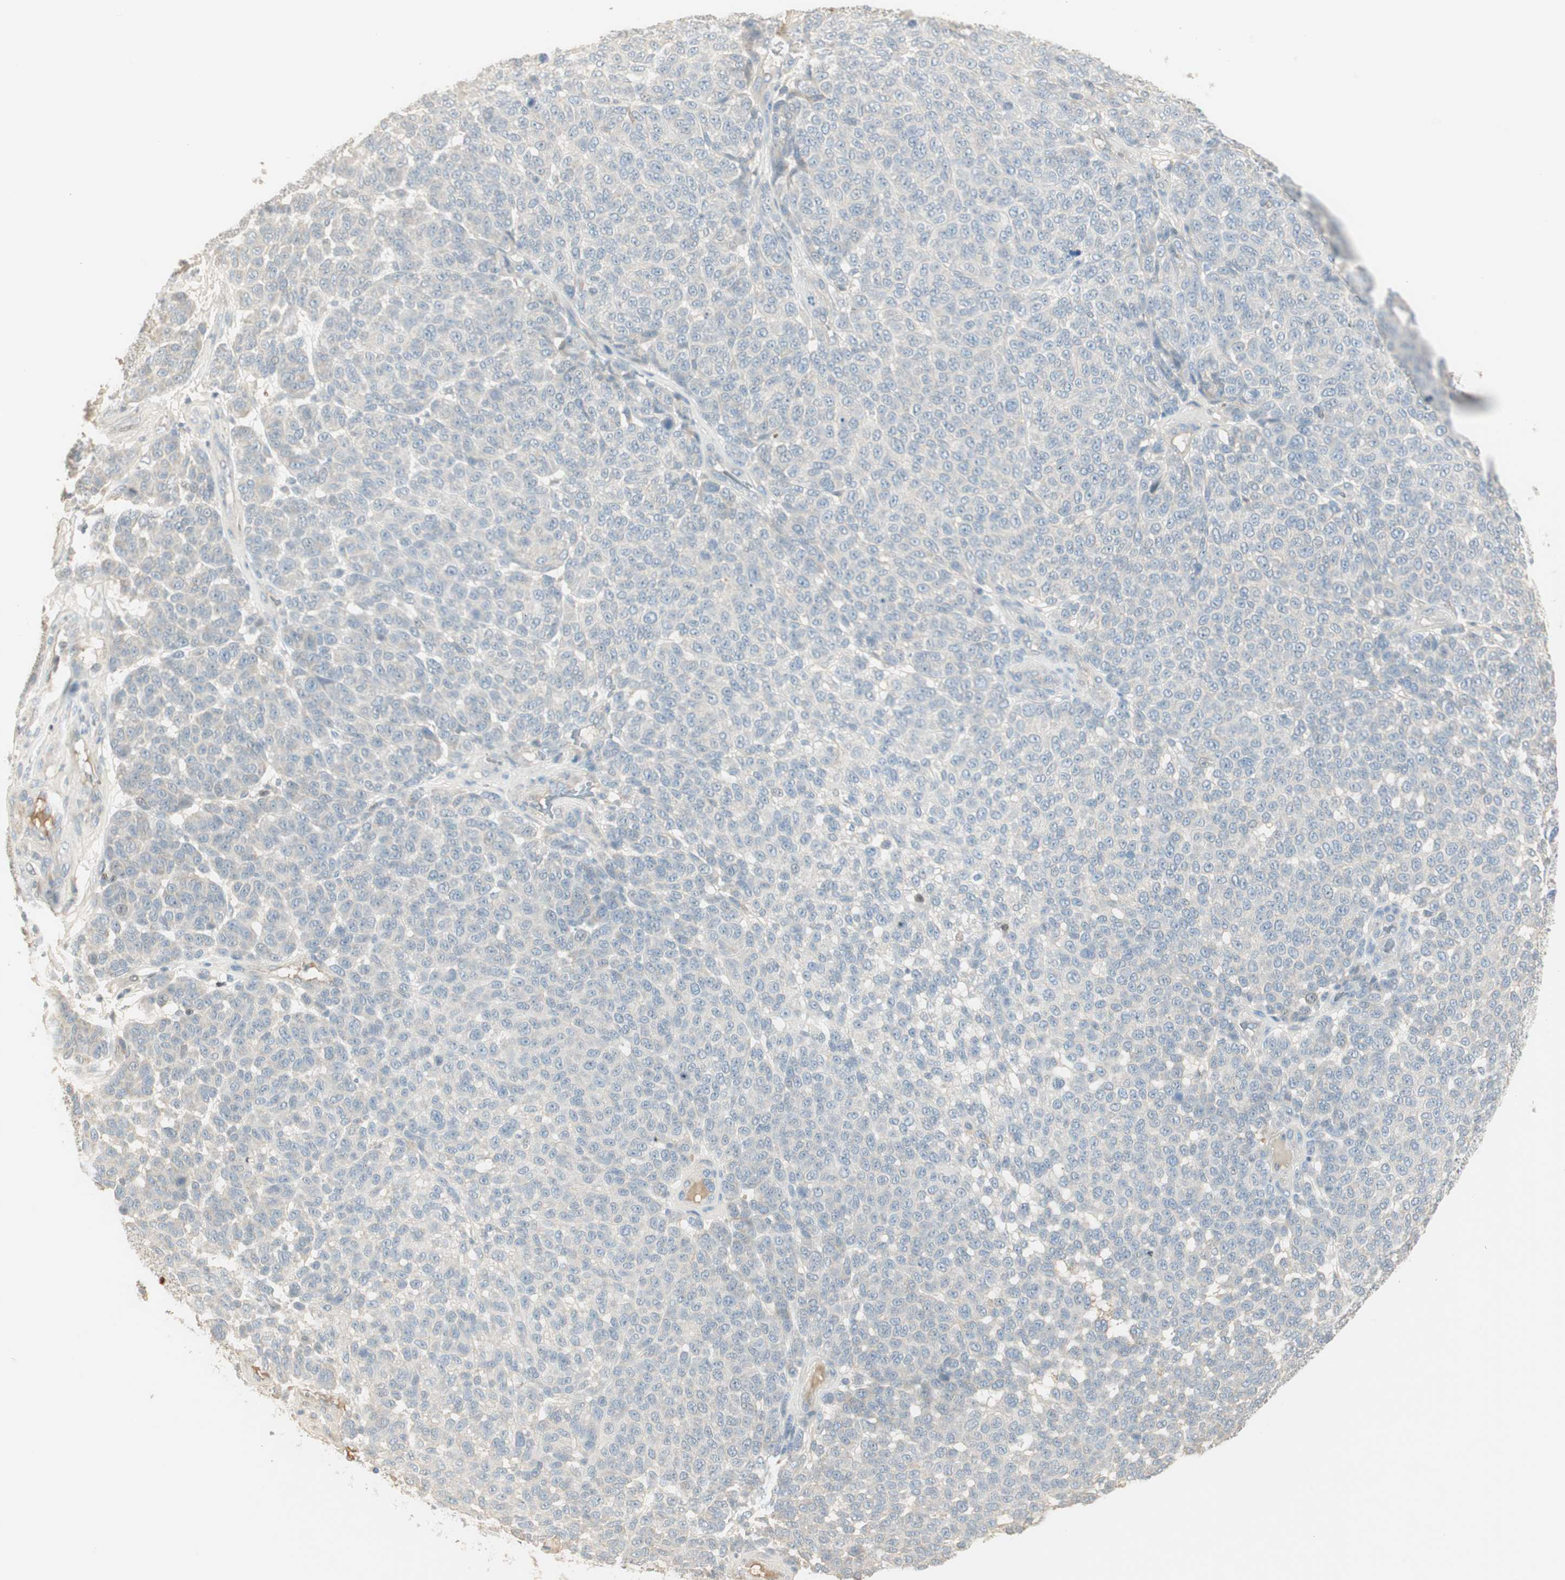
{"staining": {"intensity": "negative", "quantity": "none", "location": "none"}, "tissue": "melanoma", "cell_type": "Tumor cells", "image_type": "cancer", "snomed": [{"axis": "morphology", "description": "Malignant melanoma, NOS"}, {"axis": "topography", "description": "Skin"}], "caption": "DAB (3,3'-diaminobenzidine) immunohistochemical staining of human malignant melanoma demonstrates no significant staining in tumor cells.", "gene": "RUNX2", "patient": {"sex": "male", "age": 59}}